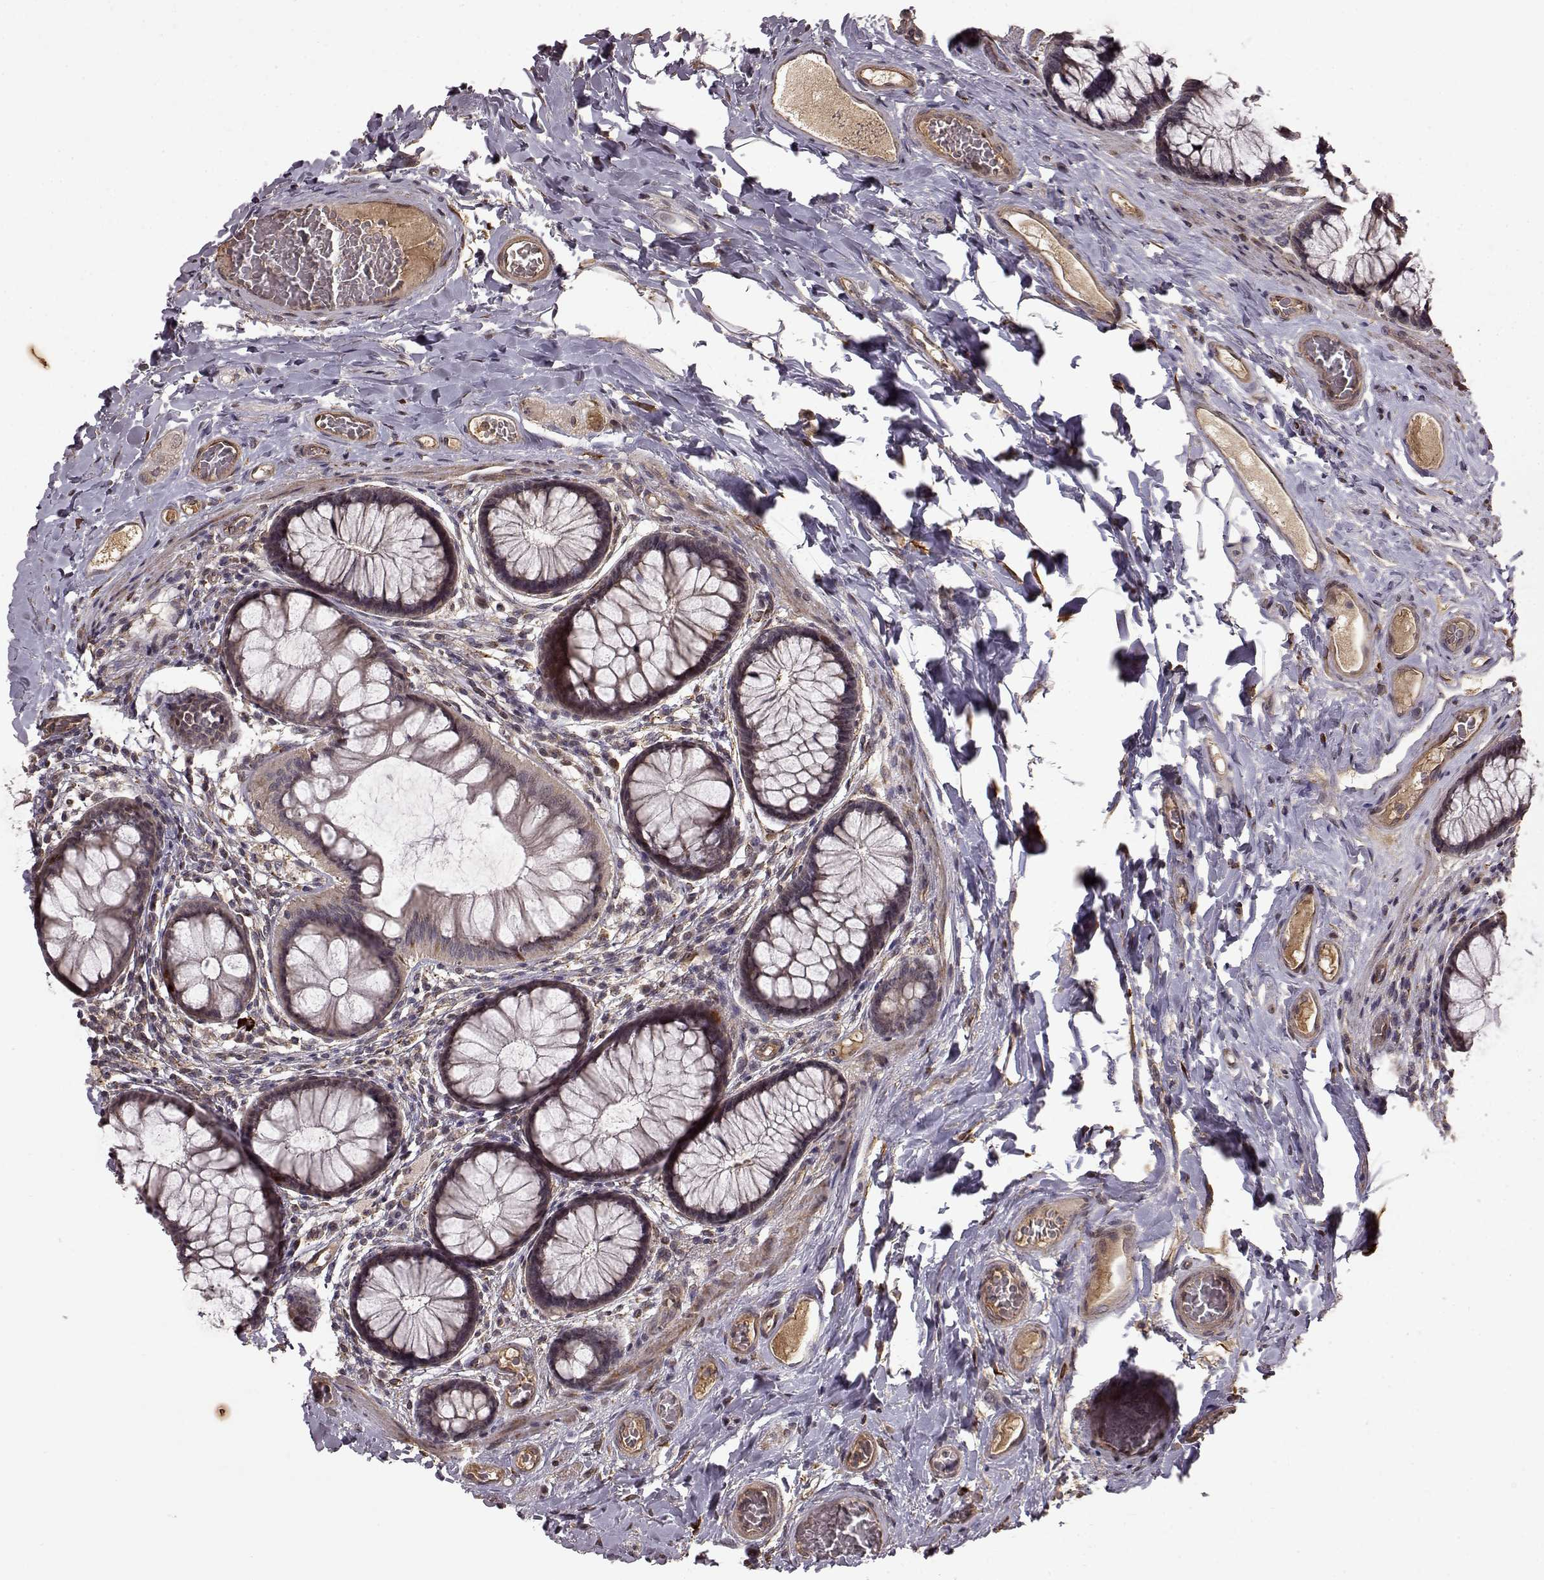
{"staining": {"intensity": "moderate", "quantity": ">75%", "location": "cytoplasmic/membranous"}, "tissue": "colon", "cell_type": "Endothelial cells", "image_type": "normal", "snomed": [{"axis": "morphology", "description": "Normal tissue, NOS"}, {"axis": "topography", "description": "Colon"}], "caption": "Normal colon was stained to show a protein in brown. There is medium levels of moderate cytoplasmic/membranous staining in about >75% of endothelial cells.", "gene": "FSTL1", "patient": {"sex": "female", "age": 65}}